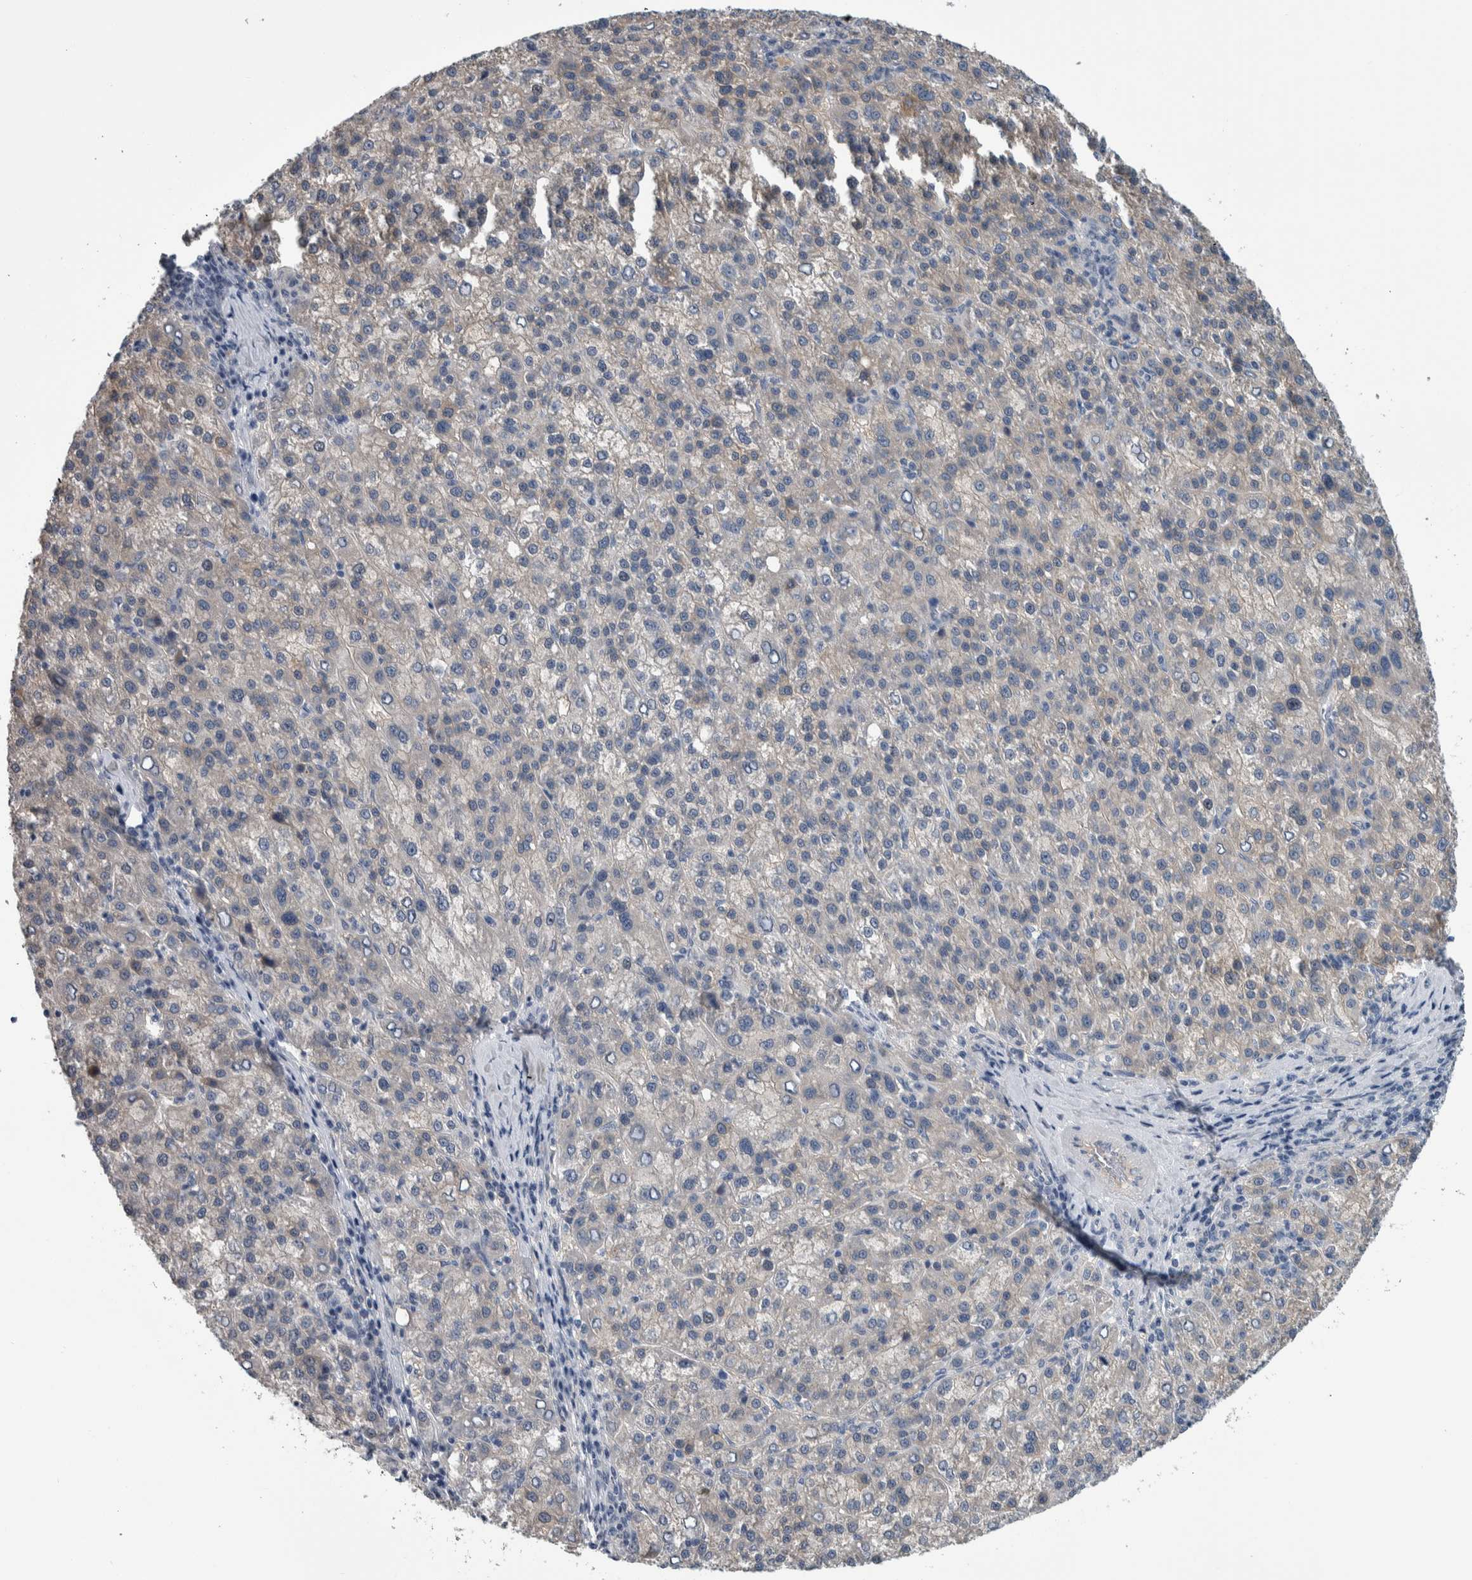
{"staining": {"intensity": "negative", "quantity": "none", "location": "none"}, "tissue": "liver cancer", "cell_type": "Tumor cells", "image_type": "cancer", "snomed": [{"axis": "morphology", "description": "Carcinoma, Hepatocellular, NOS"}, {"axis": "topography", "description": "Liver"}], "caption": "Liver hepatocellular carcinoma was stained to show a protein in brown. There is no significant positivity in tumor cells.", "gene": "COL14A1", "patient": {"sex": "female", "age": 58}}